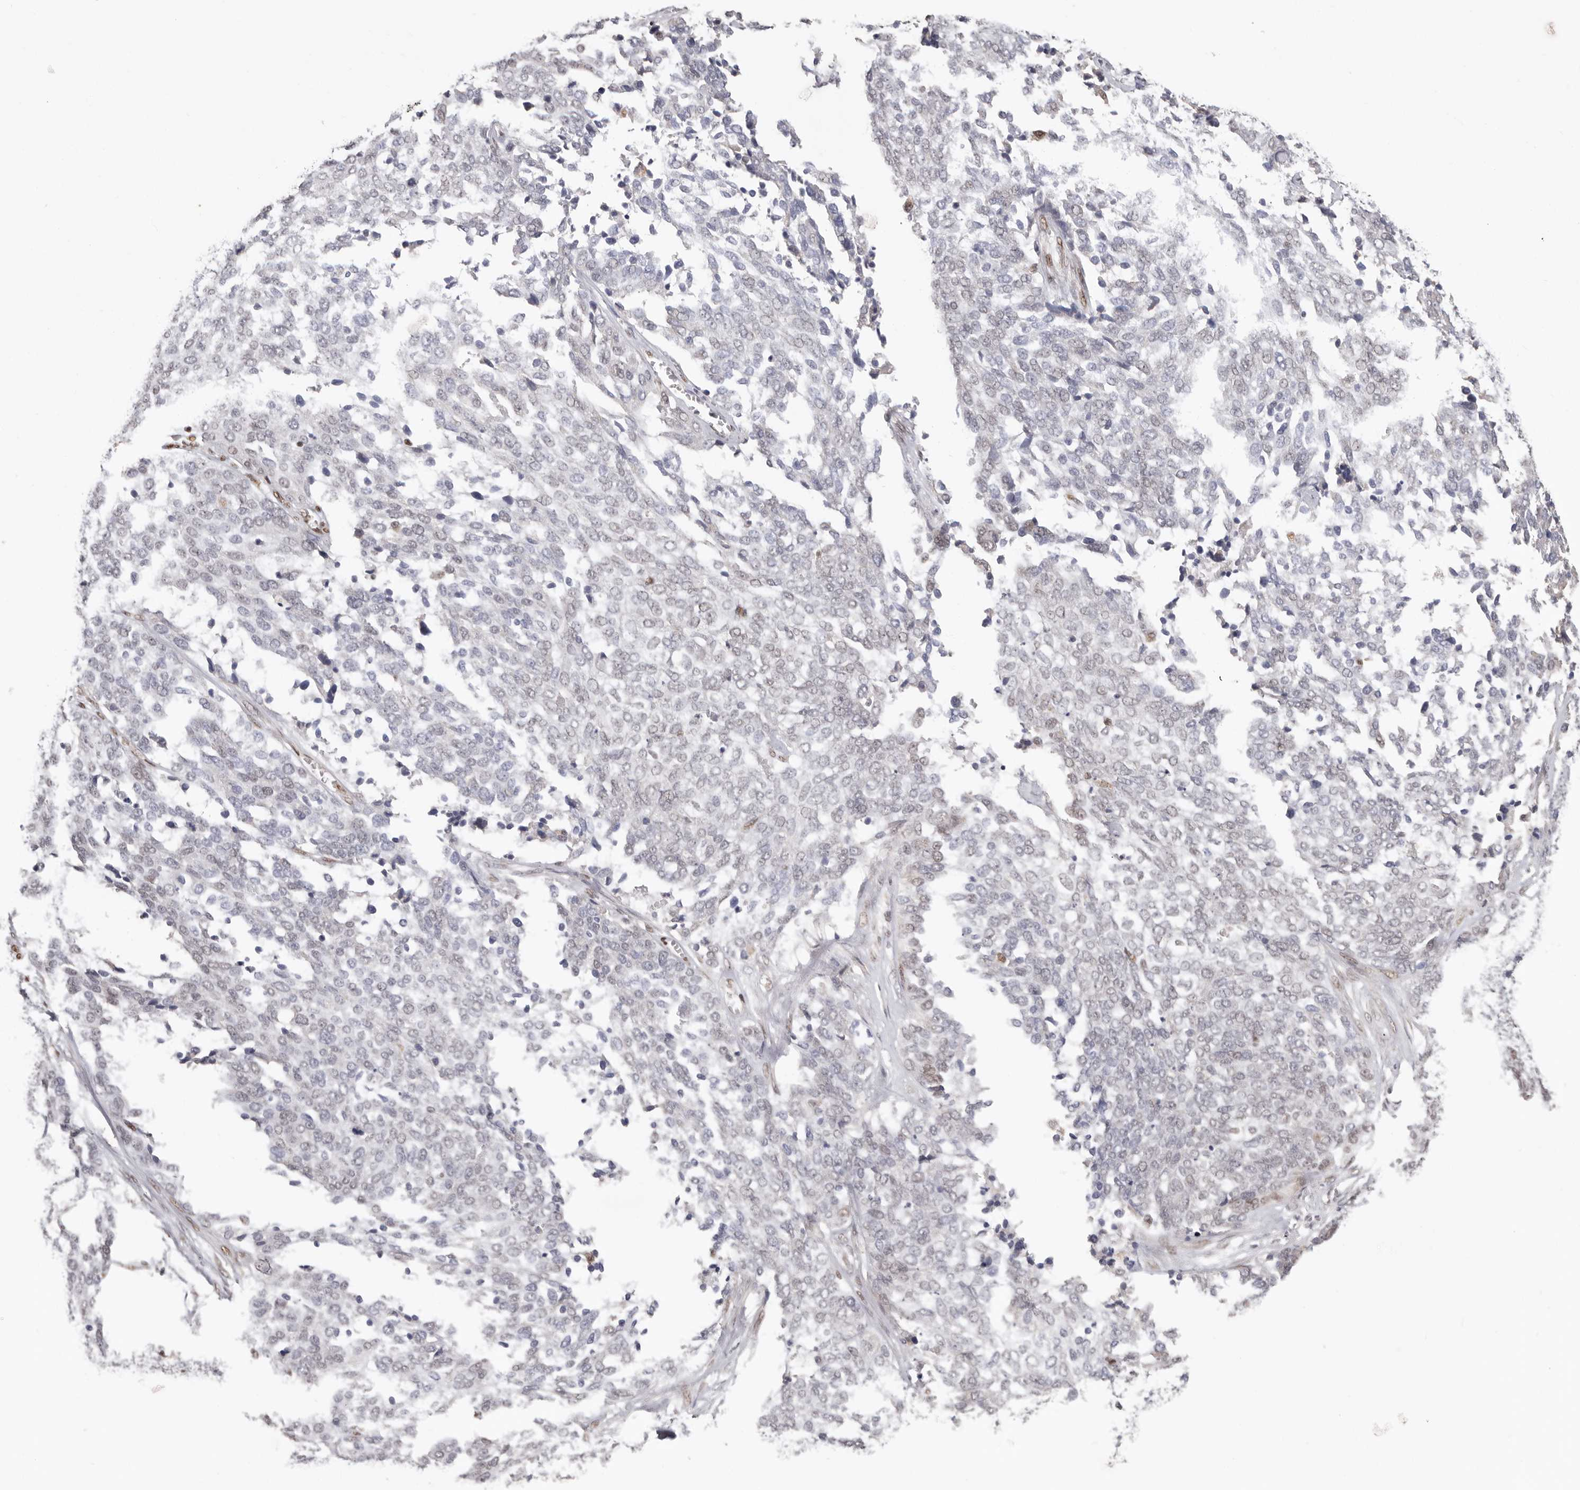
{"staining": {"intensity": "weak", "quantity": "<25%", "location": "nuclear"}, "tissue": "ovarian cancer", "cell_type": "Tumor cells", "image_type": "cancer", "snomed": [{"axis": "morphology", "description": "Cystadenocarcinoma, serous, NOS"}, {"axis": "topography", "description": "Ovary"}], "caption": "Ovarian serous cystadenocarcinoma was stained to show a protein in brown. There is no significant expression in tumor cells.", "gene": "SMAD7", "patient": {"sex": "female", "age": 44}}